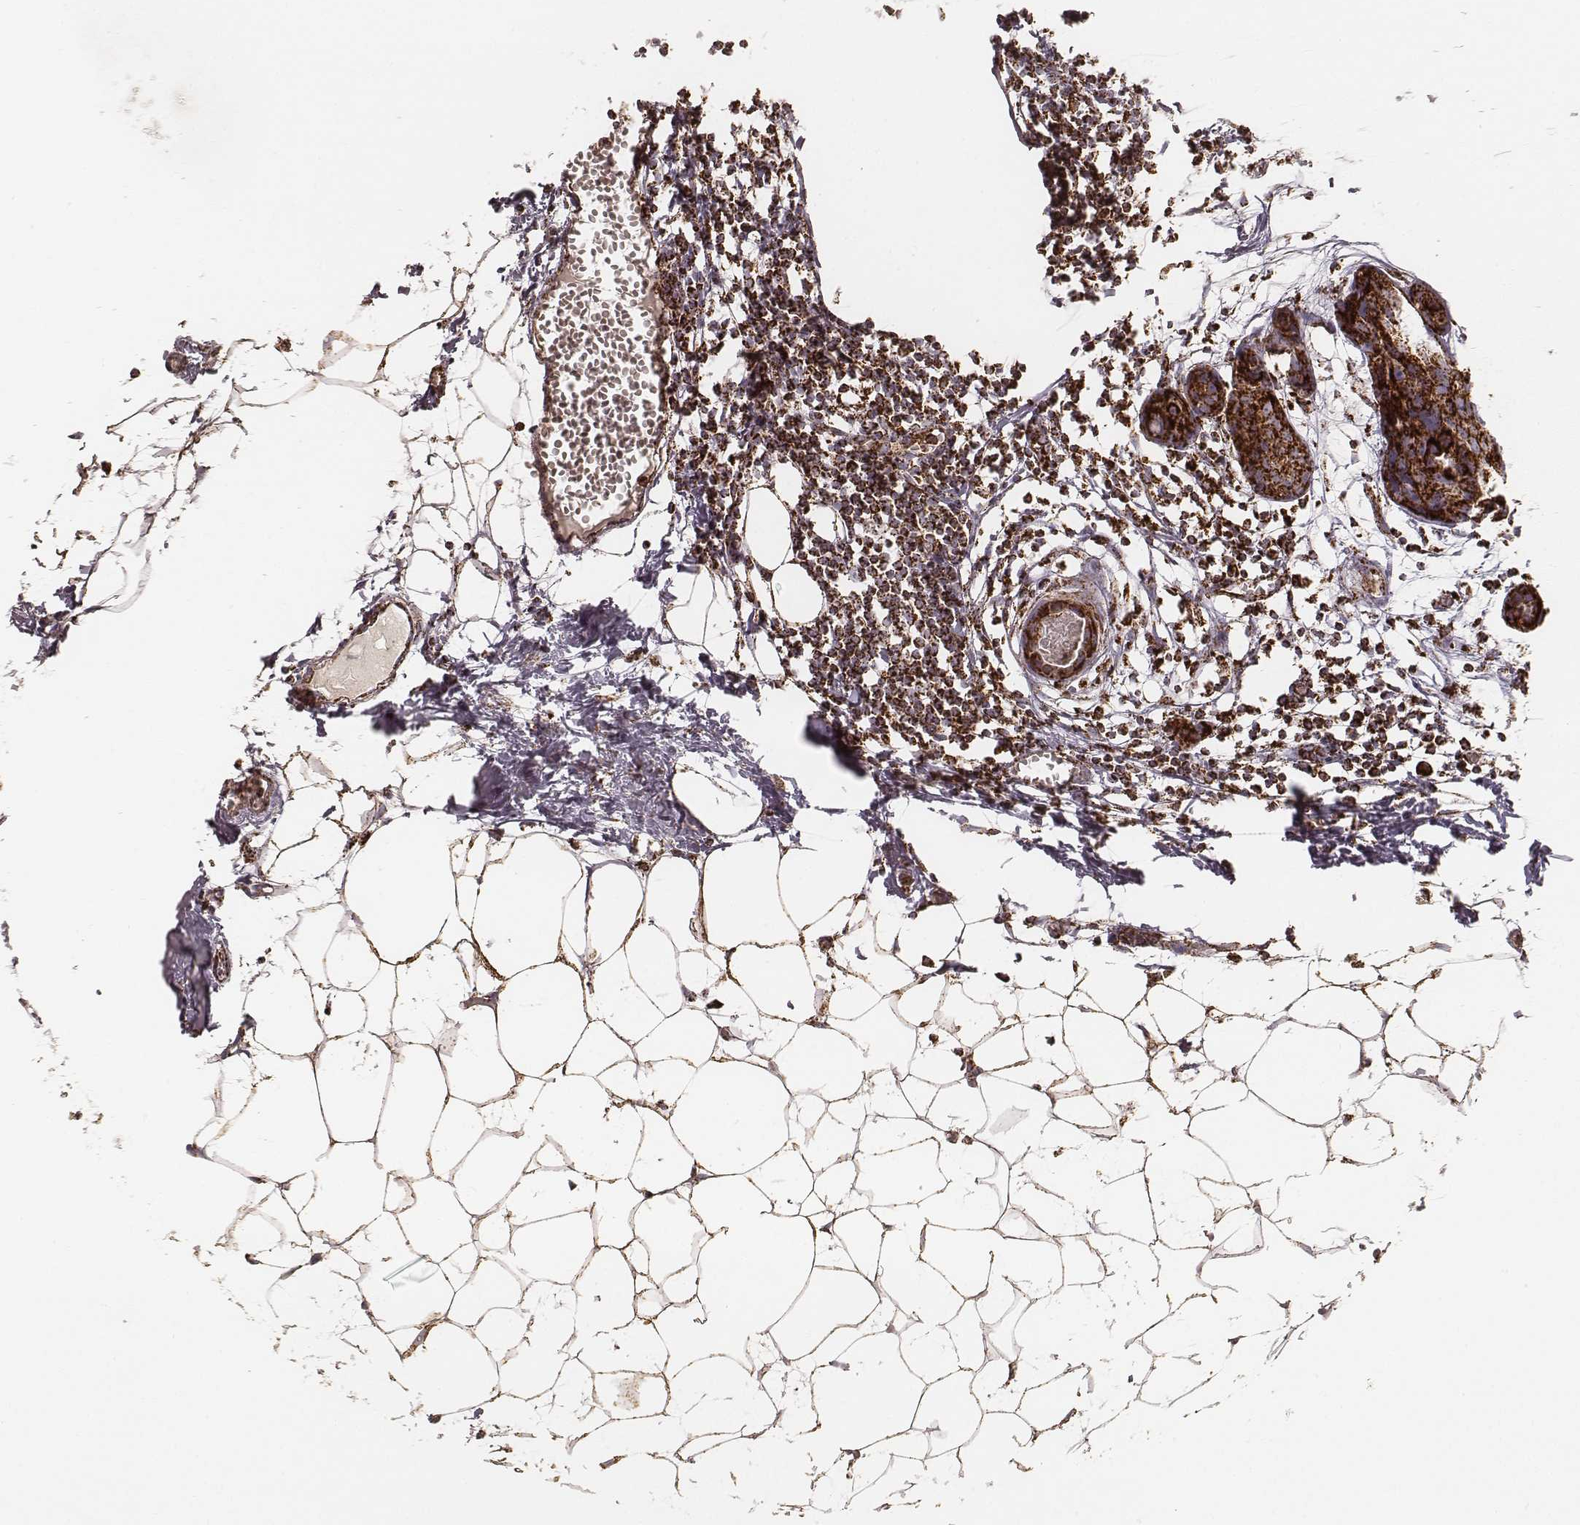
{"staining": {"intensity": "strong", "quantity": ">75%", "location": "cytoplasmic/membranous"}, "tissue": "breast cancer", "cell_type": "Tumor cells", "image_type": "cancer", "snomed": [{"axis": "morphology", "description": "Duct carcinoma"}, {"axis": "topography", "description": "Breast"}], "caption": "Strong cytoplasmic/membranous protein staining is identified in approximately >75% of tumor cells in breast cancer.", "gene": "CS", "patient": {"sex": "female", "age": 38}}